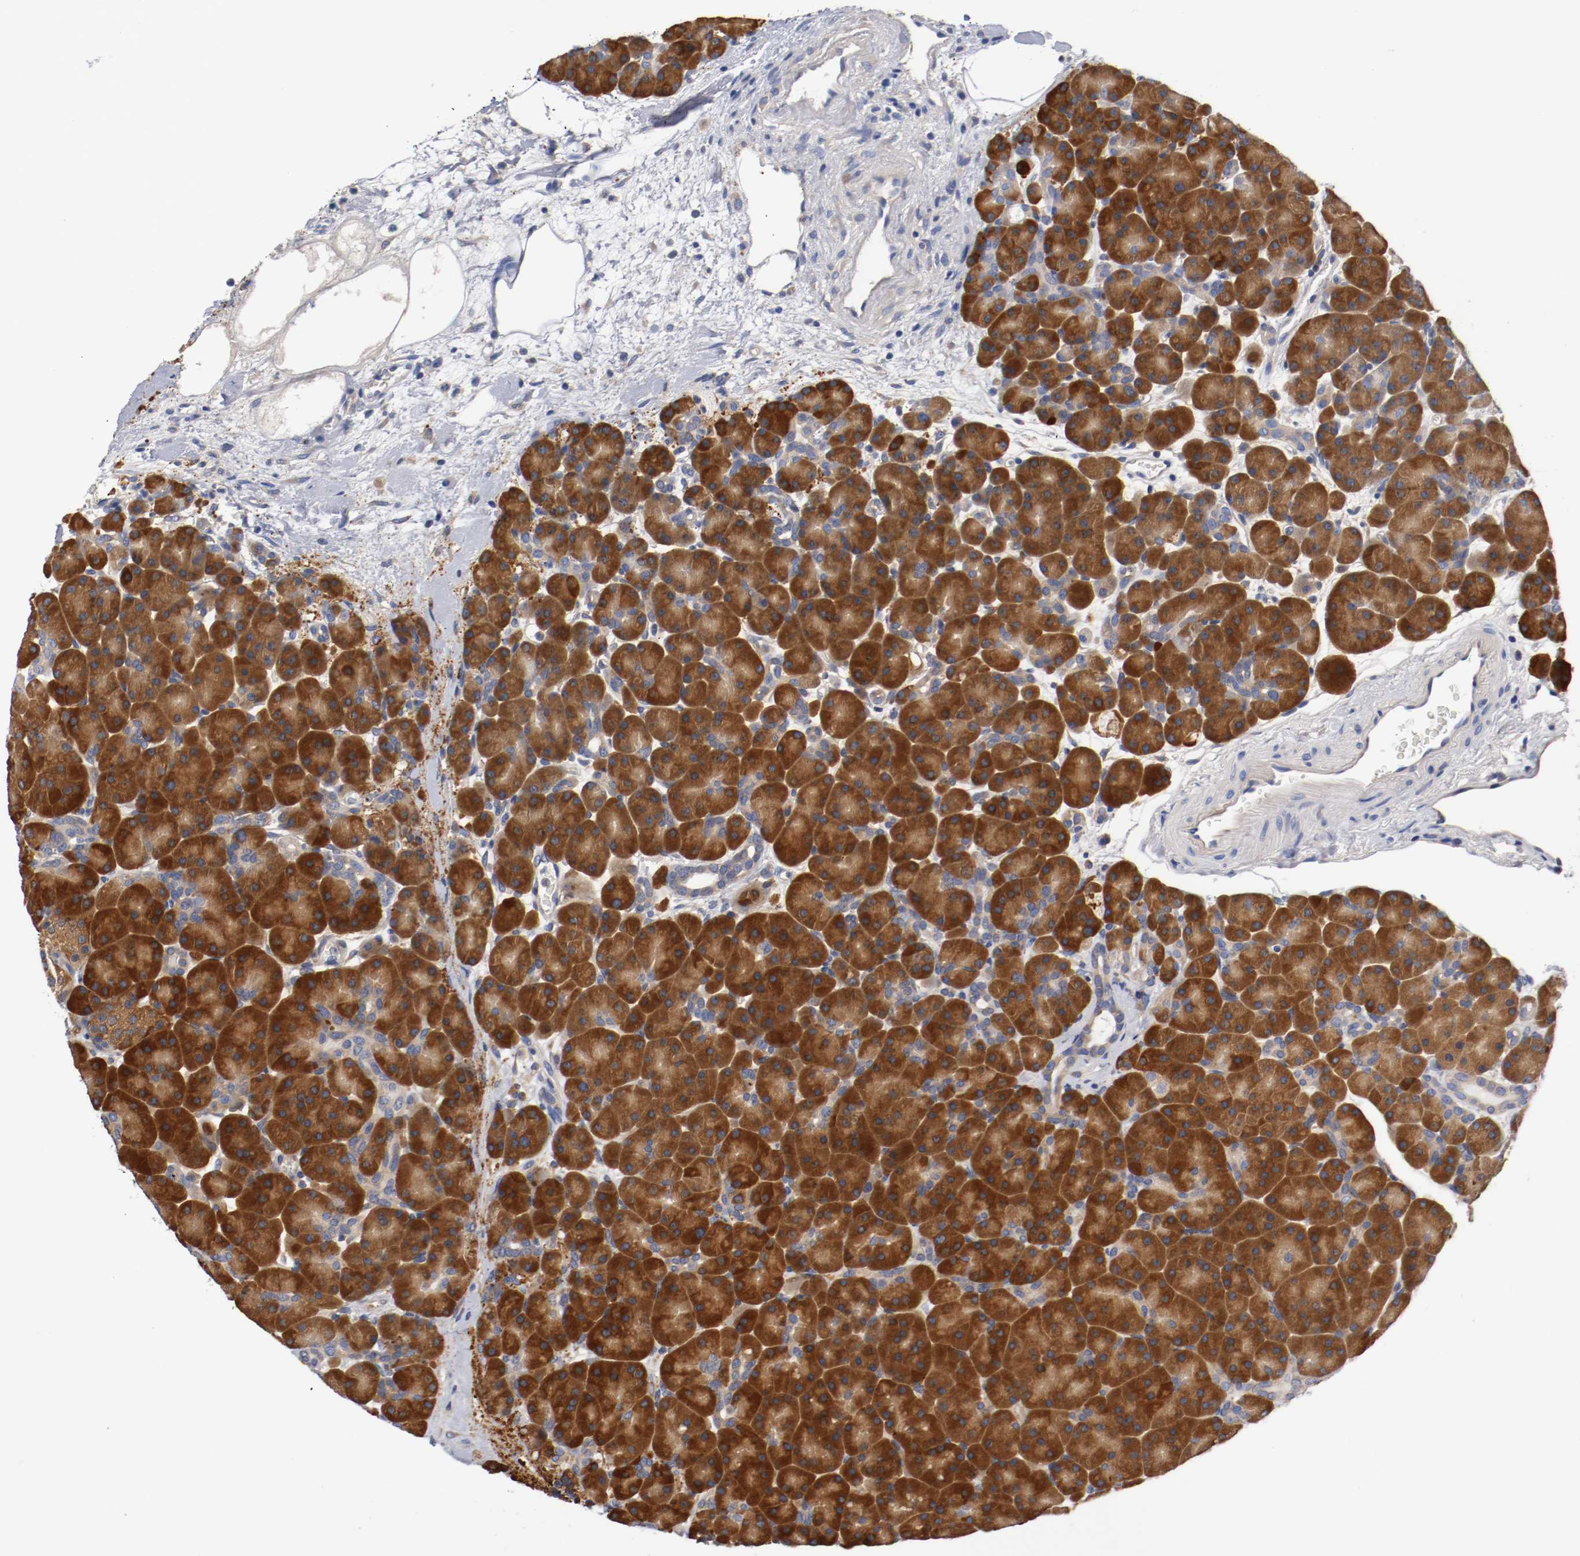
{"staining": {"intensity": "strong", "quantity": ">75%", "location": "cytoplasmic/membranous"}, "tissue": "pancreas", "cell_type": "Exocrine glandular cells", "image_type": "normal", "snomed": [{"axis": "morphology", "description": "Normal tissue, NOS"}, {"axis": "topography", "description": "Pancreas"}], "caption": "DAB (3,3'-diaminobenzidine) immunohistochemical staining of unremarkable human pancreas reveals strong cytoplasmic/membranous protein positivity in approximately >75% of exocrine glandular cells. (Stains: DAB (3,3'-diaminobenzidine) in brown, nuclei in blue, Microscopy: brightfield microscopy at high magnification).", "gene": "HGS", "patient": {"sex": "male", "age": 66}}